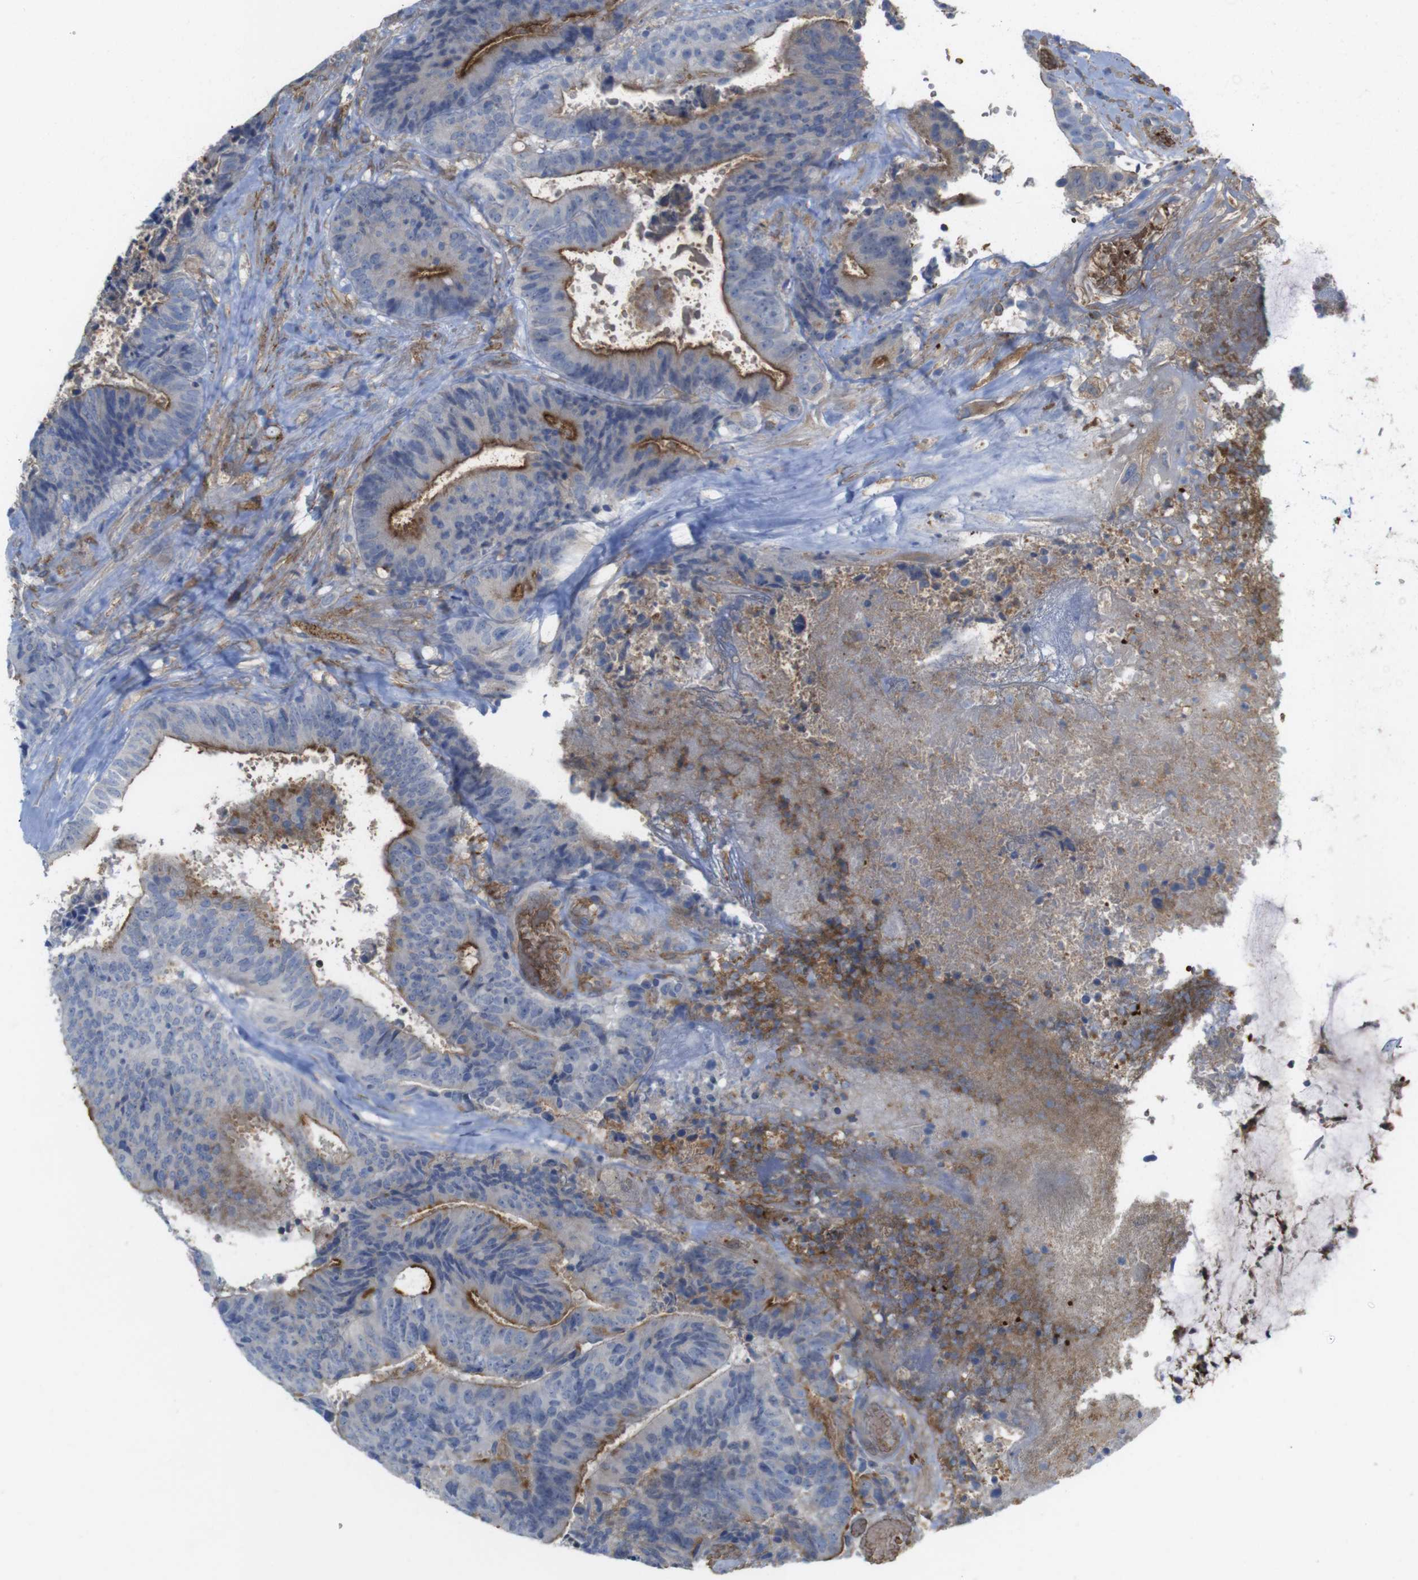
{"staining": {"intensity": "moderate", "quantity": "25%-75%", "location": "cytoplasmic/membranous"}, "tissue": "colorectal cancer", "cell_type": "Tumor cells", "image_type": "cancer", "snomed": [{"axis": "morphology", "description": "Adenocarcinoma, NOS"}, {"axis": "topography", "description": "Rectum"}], "caption": "Brown immunohistochemical staining in colorectal adenocarcinoma displays moderate cytoplasmic/membranous positivity in about 25%-75% of tumor cells.", "gene": "CYBRD1", "patient": {"sex": "male", "age": 72}}